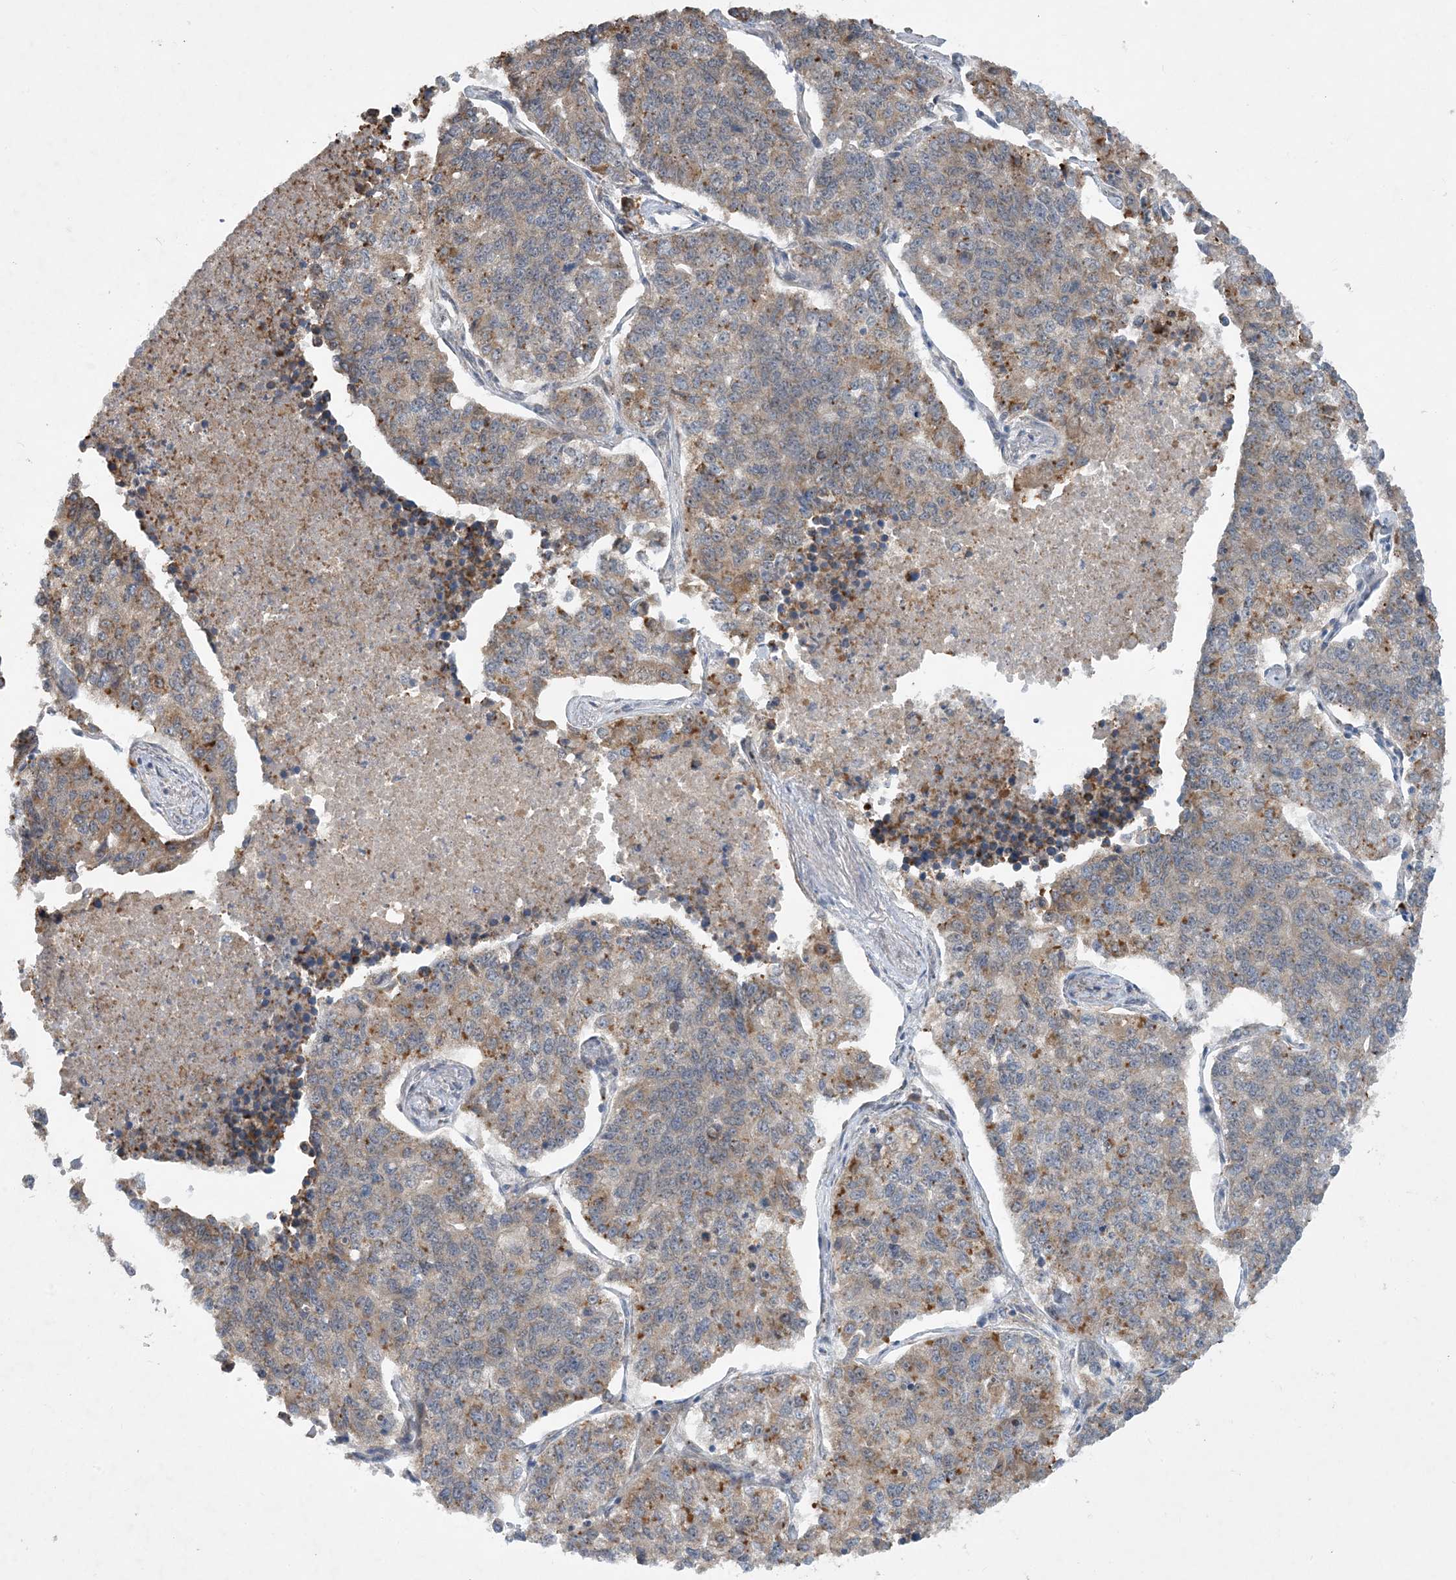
{"staining": {"intensity": "moderate", "quantity": "<25%", "location": "cytoplasmic/membranous"}, "tissue": "lung cancer", "cell_type": "Tumor cells", "image_type": "cancer", "snomed": [{"axis": "morphology", "description": "Adenocarcinoma, NOS"}, {"axis": "topography", "description": "Lung"}], "caption": "Immunohistochemical staining of lung adenocarcinoma demonstrates low levels of moderate cytoplasmic/membranous protein positivity in about <25% of tumor cells.", "gene": "PHOSPHO2", "patient": {"sex": "male", "age": 49}}